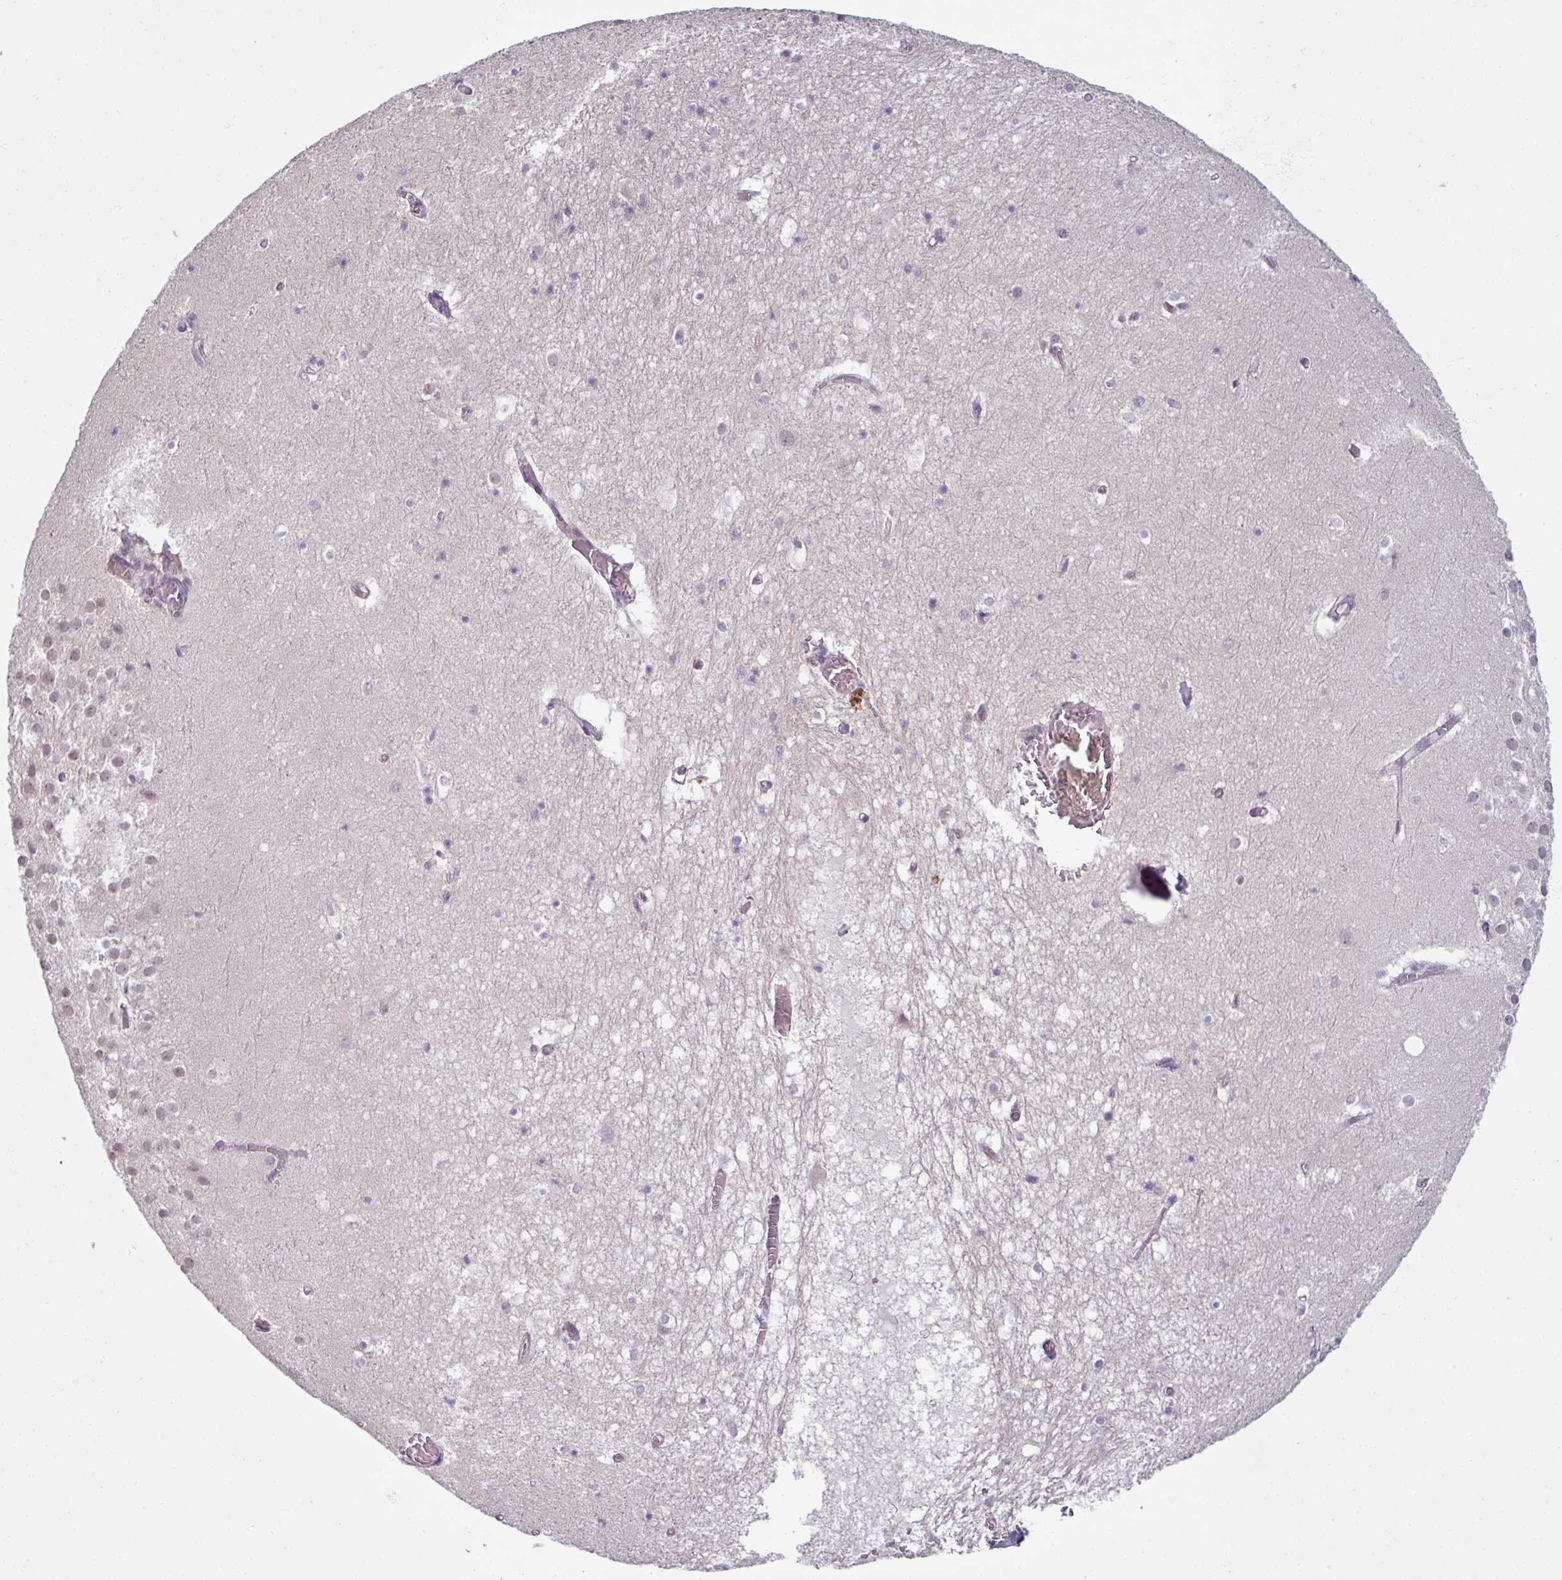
{"staining": {"intensity": "negative", "quantity": "none", "location": "none"}, "tissue": "hippocampus", "cell_type": "Glial cells", "image_type": "normal", "snomed": [{"axis": "morphology", "description": "Normal tissue, NOS"}, {"axis": "topography", "description": "Hippocampus"}], "caption": "Immunohistochemical staining of unremarkable human hippocampus exhibits no significant expression in glial cells.", "gene": "UVSSA", "patient": {"sex": "female", "age": 52}}